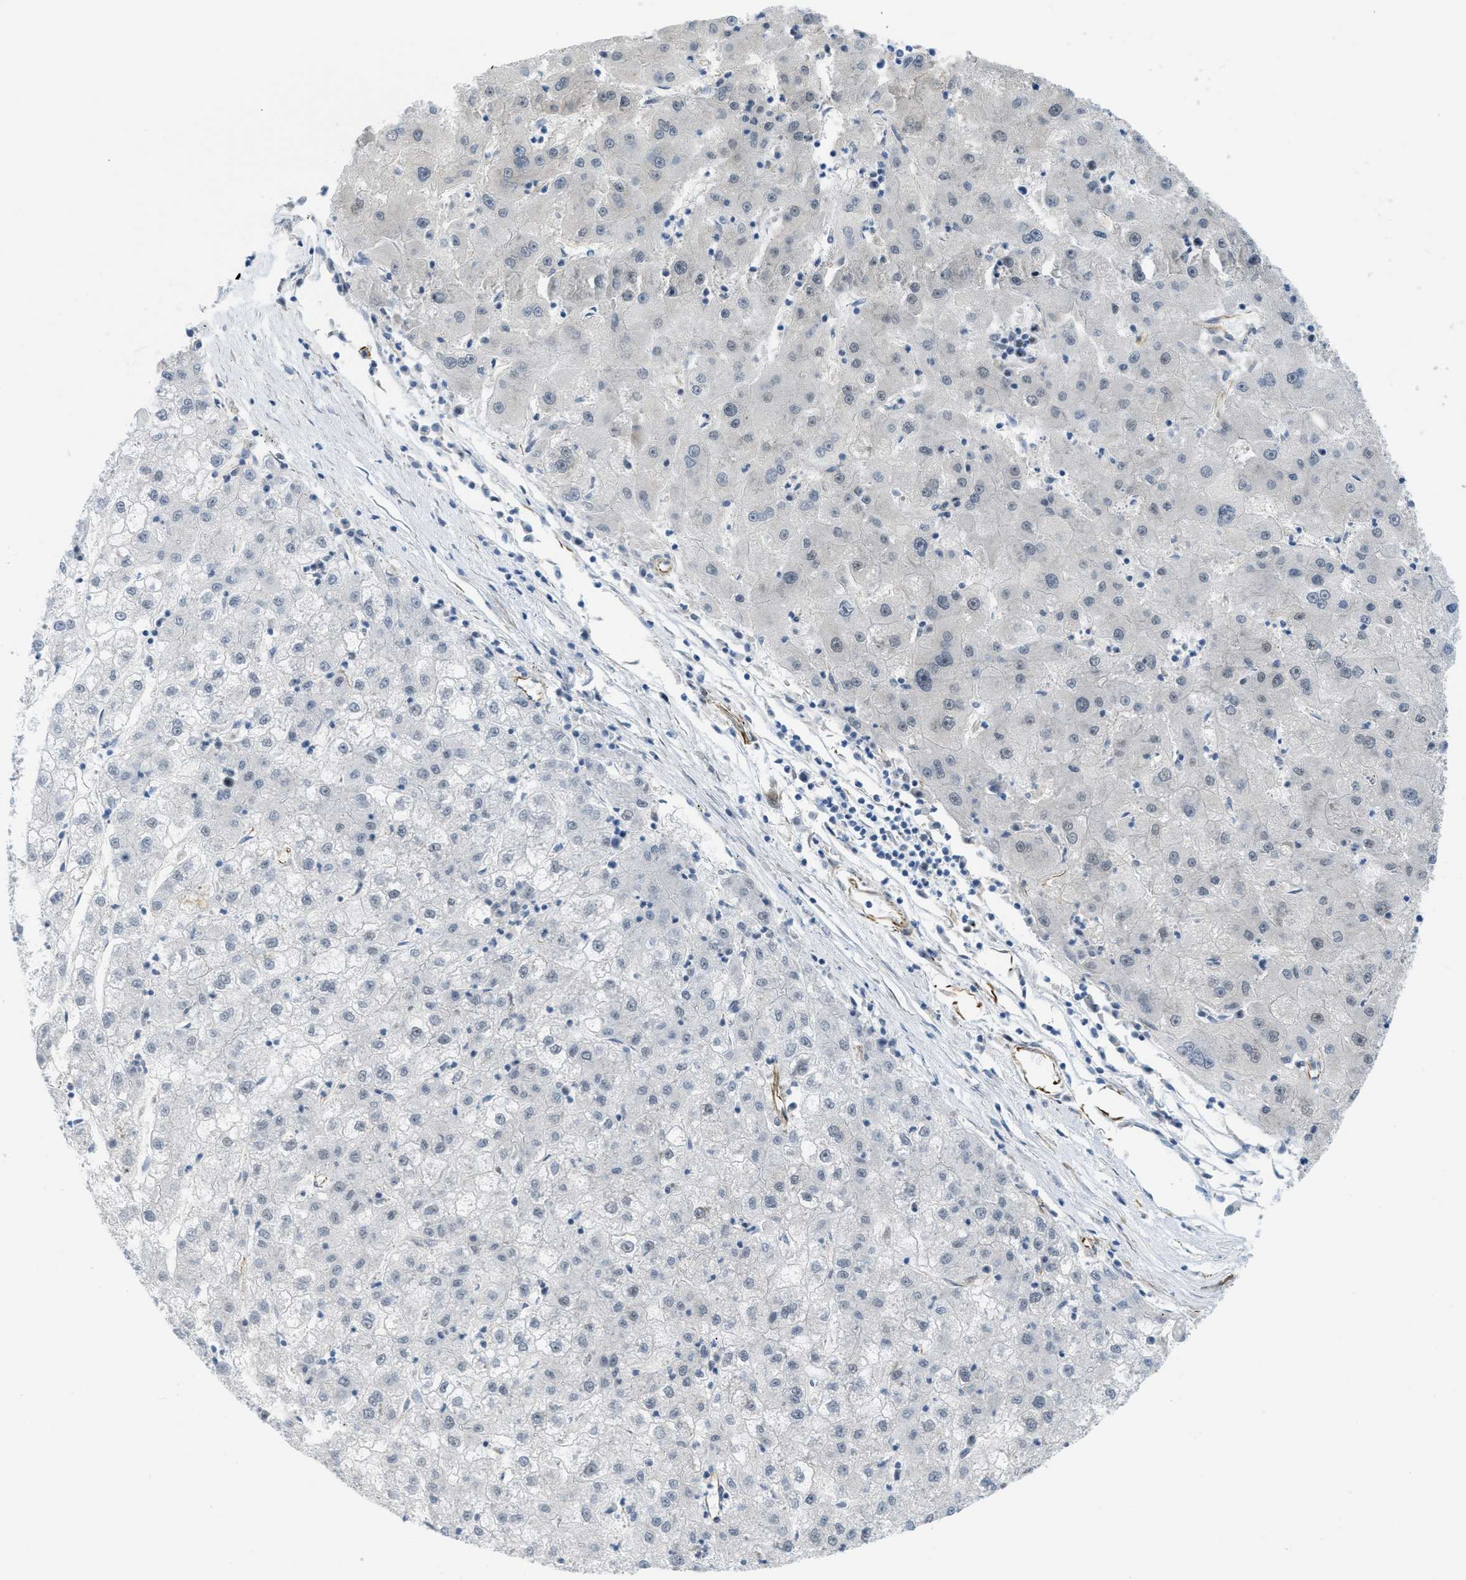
{"staining": {"intensity": "weak", "quantity": "<25%", "location": "nuclear"}, "tissue": "liver cancer", "cell_type": "Tumor cells", "image_type": "cancer", "snomed": [{"axis": "morphology", "description": "Carcinoma, Hepatocellular, NOS"}, {"axis": "topography", "description": "Liver"}], "caption": "Tumor cells show no significant protein expression in liver cancer (hepatocellular carcinoma). (DAB (3,3'-diaminobenzidine) immunohistochemistry (IHC) visualized using brightfield microscopy, high magnification).", "gene": "LRRC8B", "patient": {"sex": "male", "age": 72}}